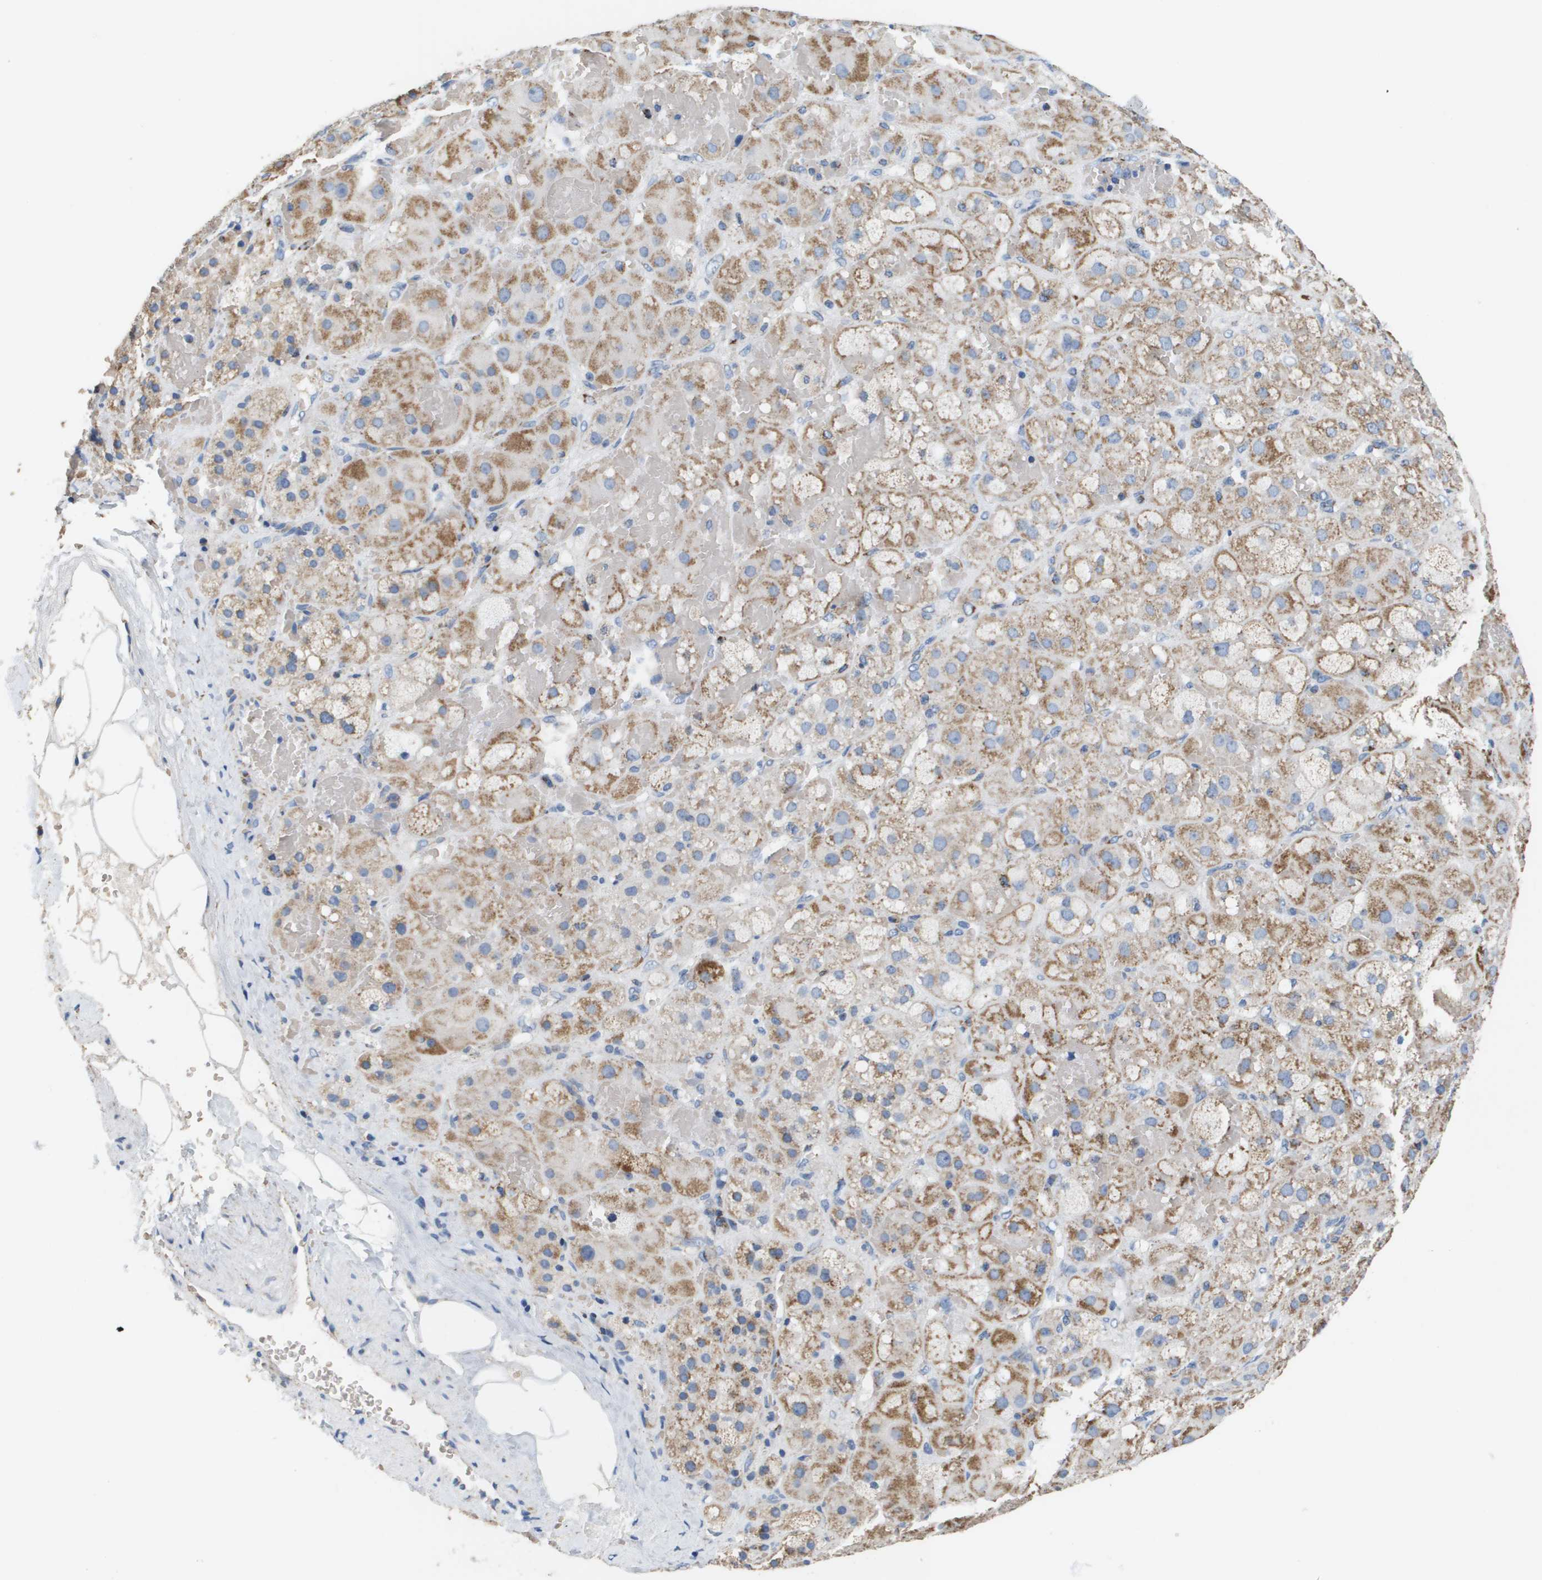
{"staining": {"intensity": "strong", "quantity": "25%-75%", "location": "cytoplasmic/membranous"}, "tissue": "adrenal gland", "cell_type": "Glandular cells", "image_type": "normal", "snomed": [{"axis": "morphology", "description": "Normal tissue, NOS"}, {"axis": "topography", "description": "Adrenal gland"}], "caption": "Immunohistochemical staining of normal human adrenal gland shows high levels of strong cytoplasmic/membranous staining in about 25%-75% of glandular cells. (Brightfield microscopy of DAB IHC at high magnification).", "gene": "ATP5F1B", "patient": {"sex": "female", "age": 47}}